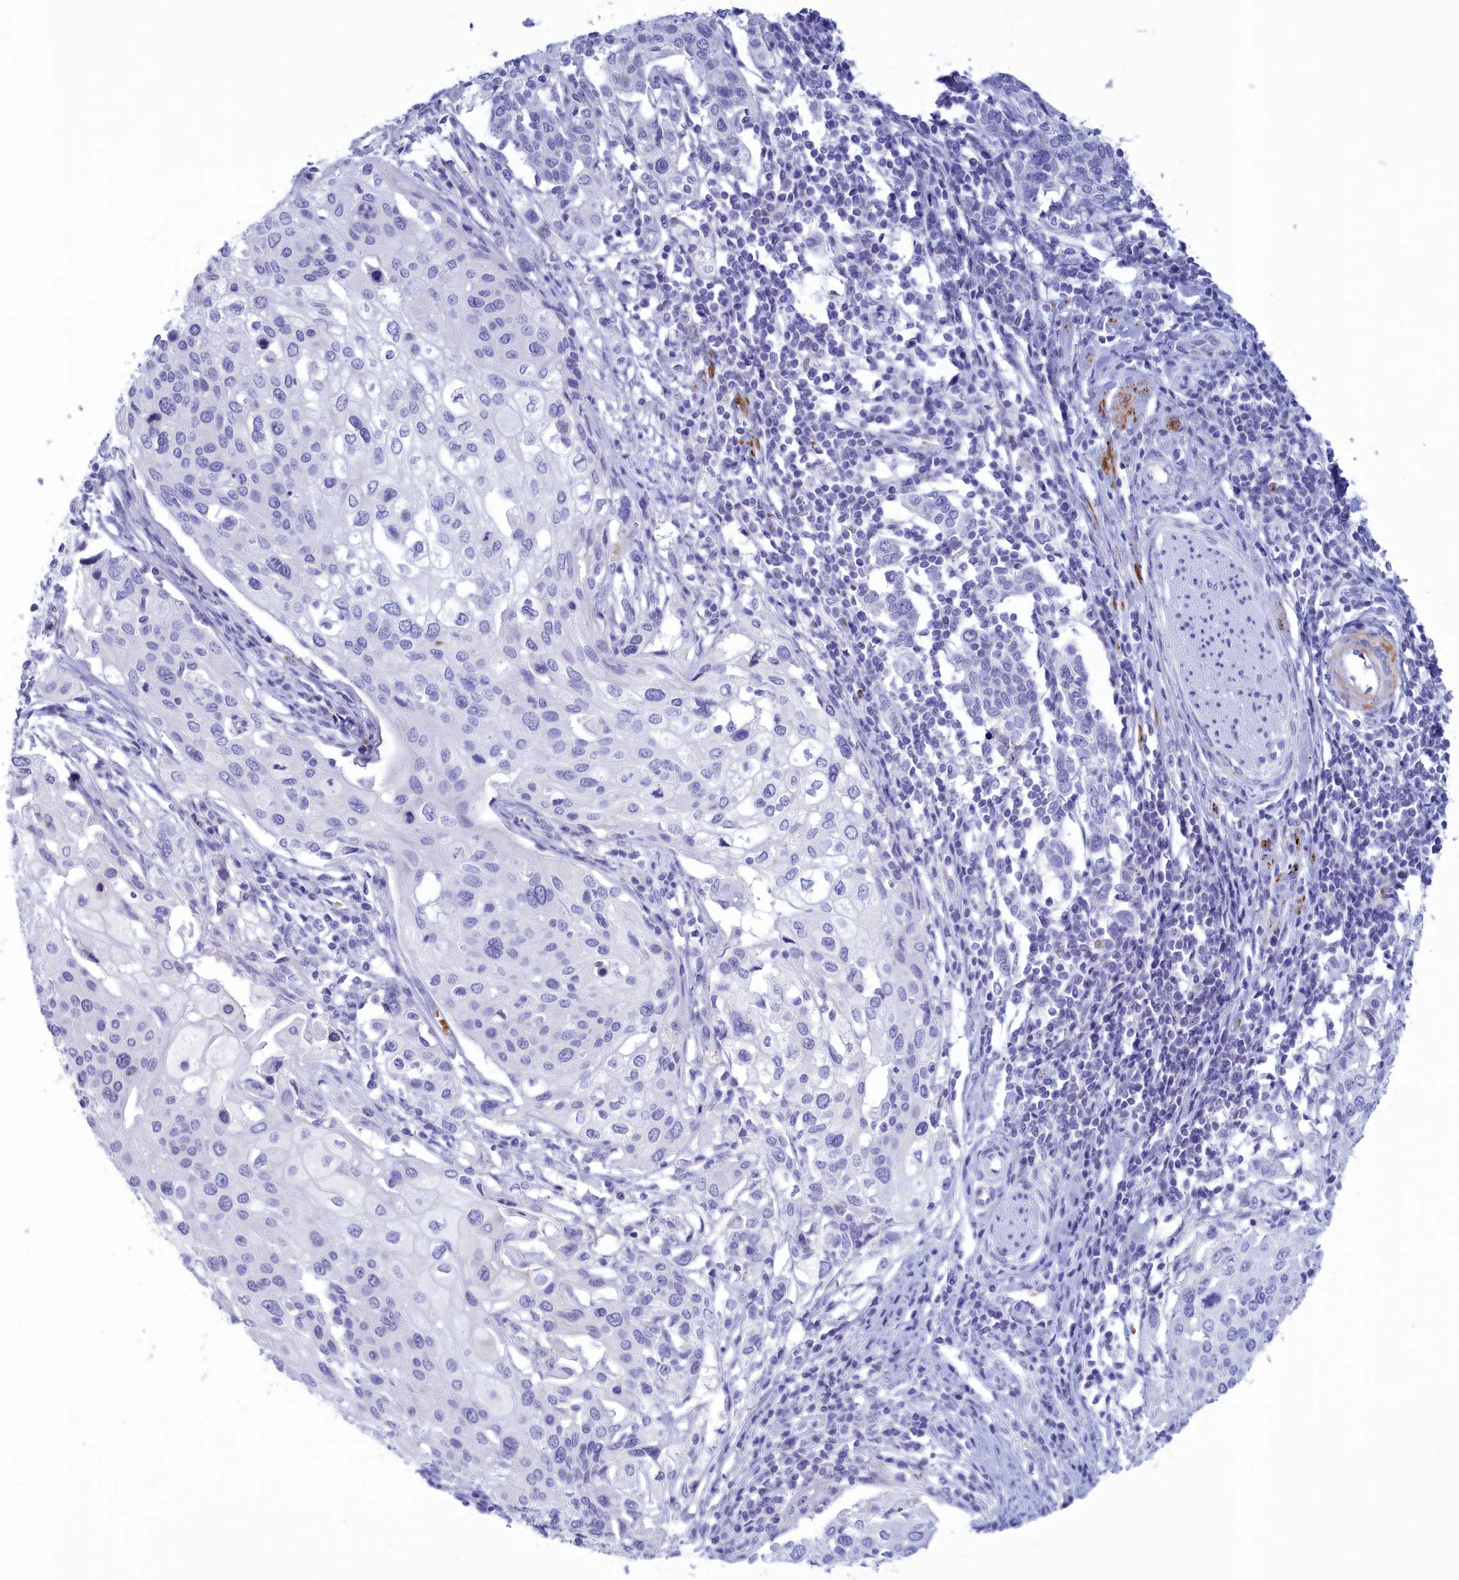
{"staining": {"intensity": "negative", "quantity": "none", "location": "none"}, "tissue": "cervical cancer", "cell_type": "Tumor cells", "image_type": "cancer", "snomed": [{"axis": "morphology", "description": "Squamous cell carcinoma, NOS"}, {"axis": "topography", "description": "Cervix"}], "caption": "Cervical cancer stained for a protein using immunohistochemistry (IHC) shows no expression tumor cells.", "gene": "GAPDHS", "patient": {"sex": "female", "age": 44}}